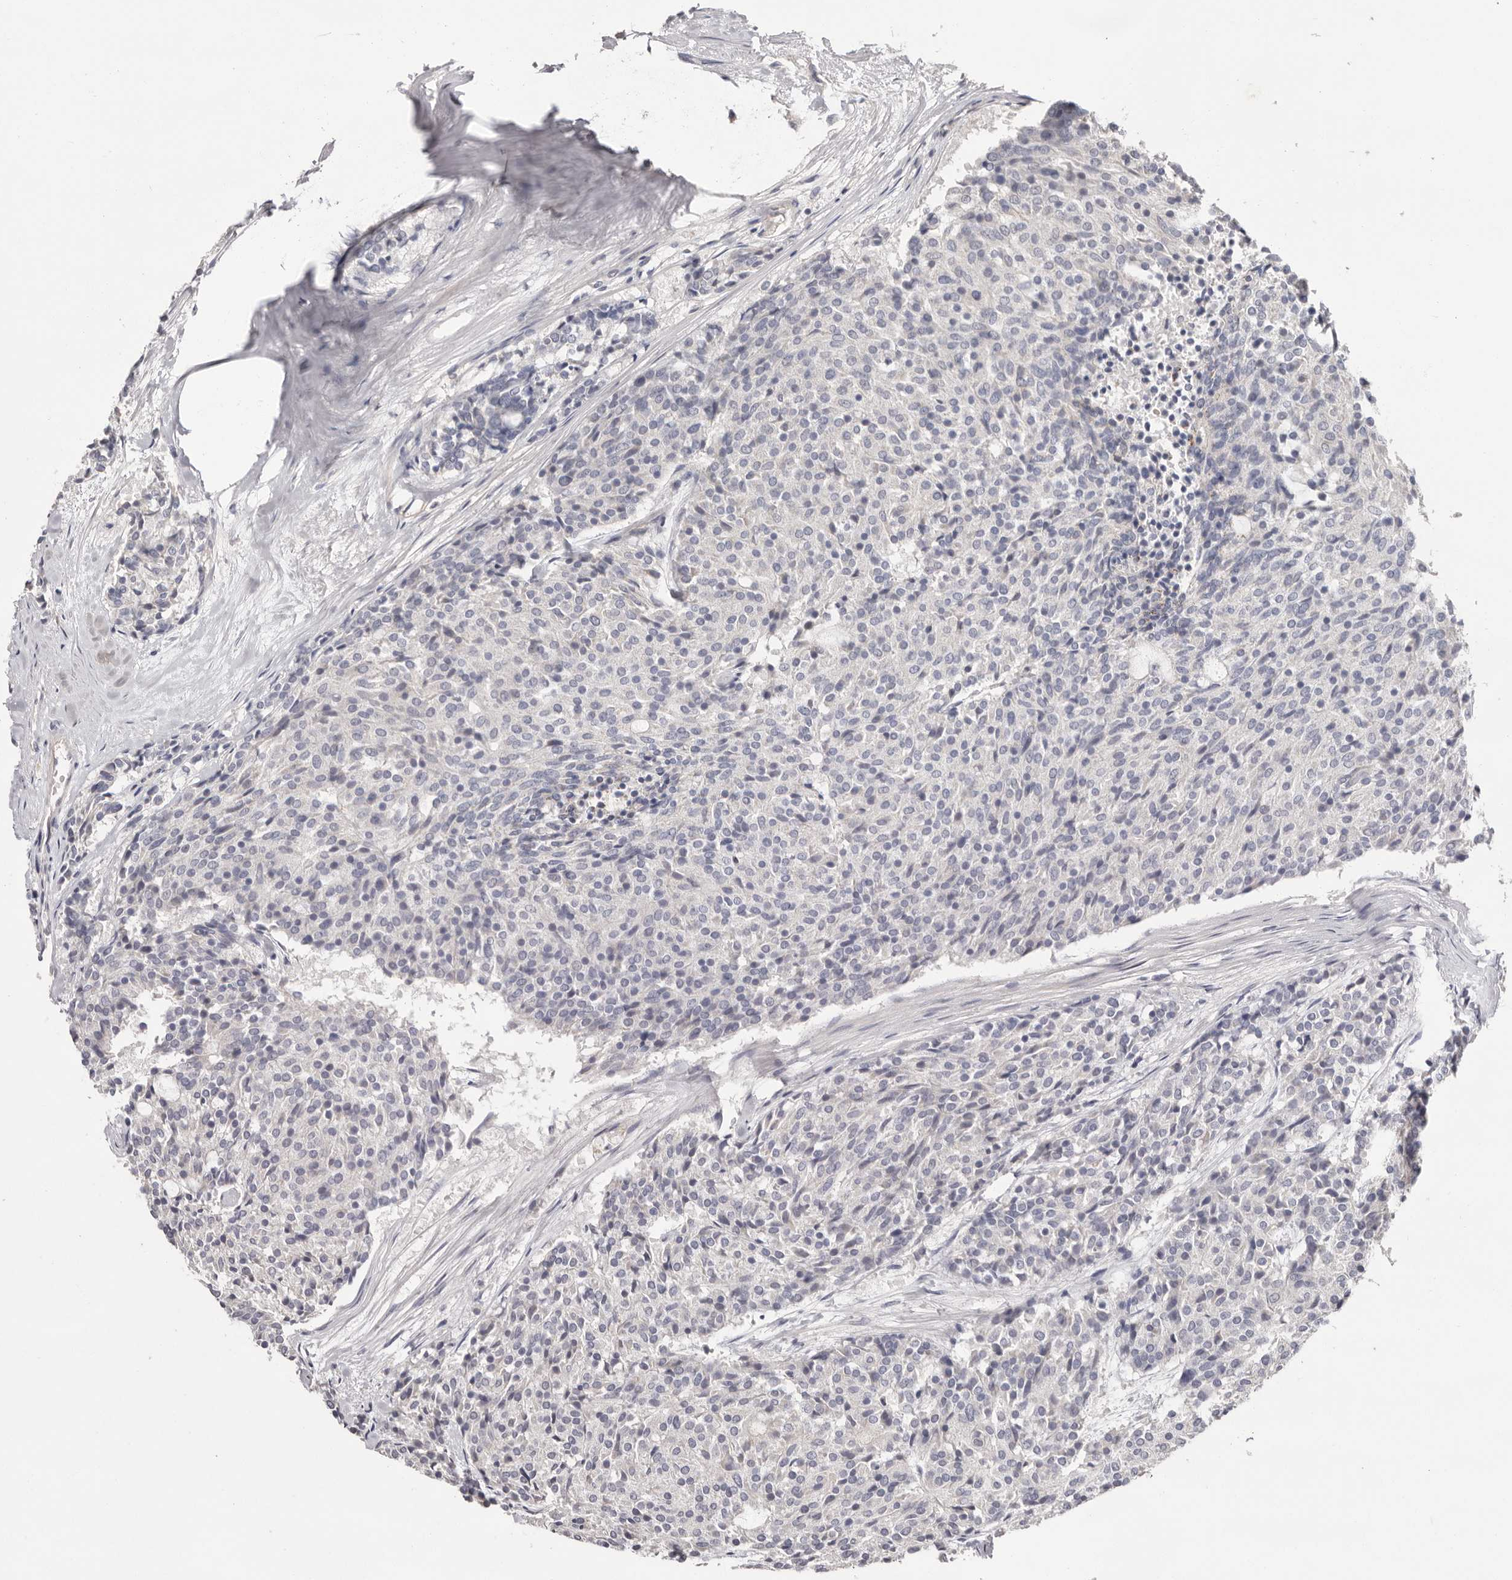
{"staining": {"intensity": "negative", "quantity": "none", "location": "none"}, "tissue": "carcinoid", "cell_type": "Tumor cells", "image_type": "cancer", "snomed": [{"axis": "morphology", "description": "Carcinoid, malignant, NOS"}, {"axis": "topography", "description": "Pancreas"}], "caption": "The image displays no significant staining in tumor cells of carcinoid.", "gene": "MMACHC", "patient": {"sex": "female", "age": 54}}